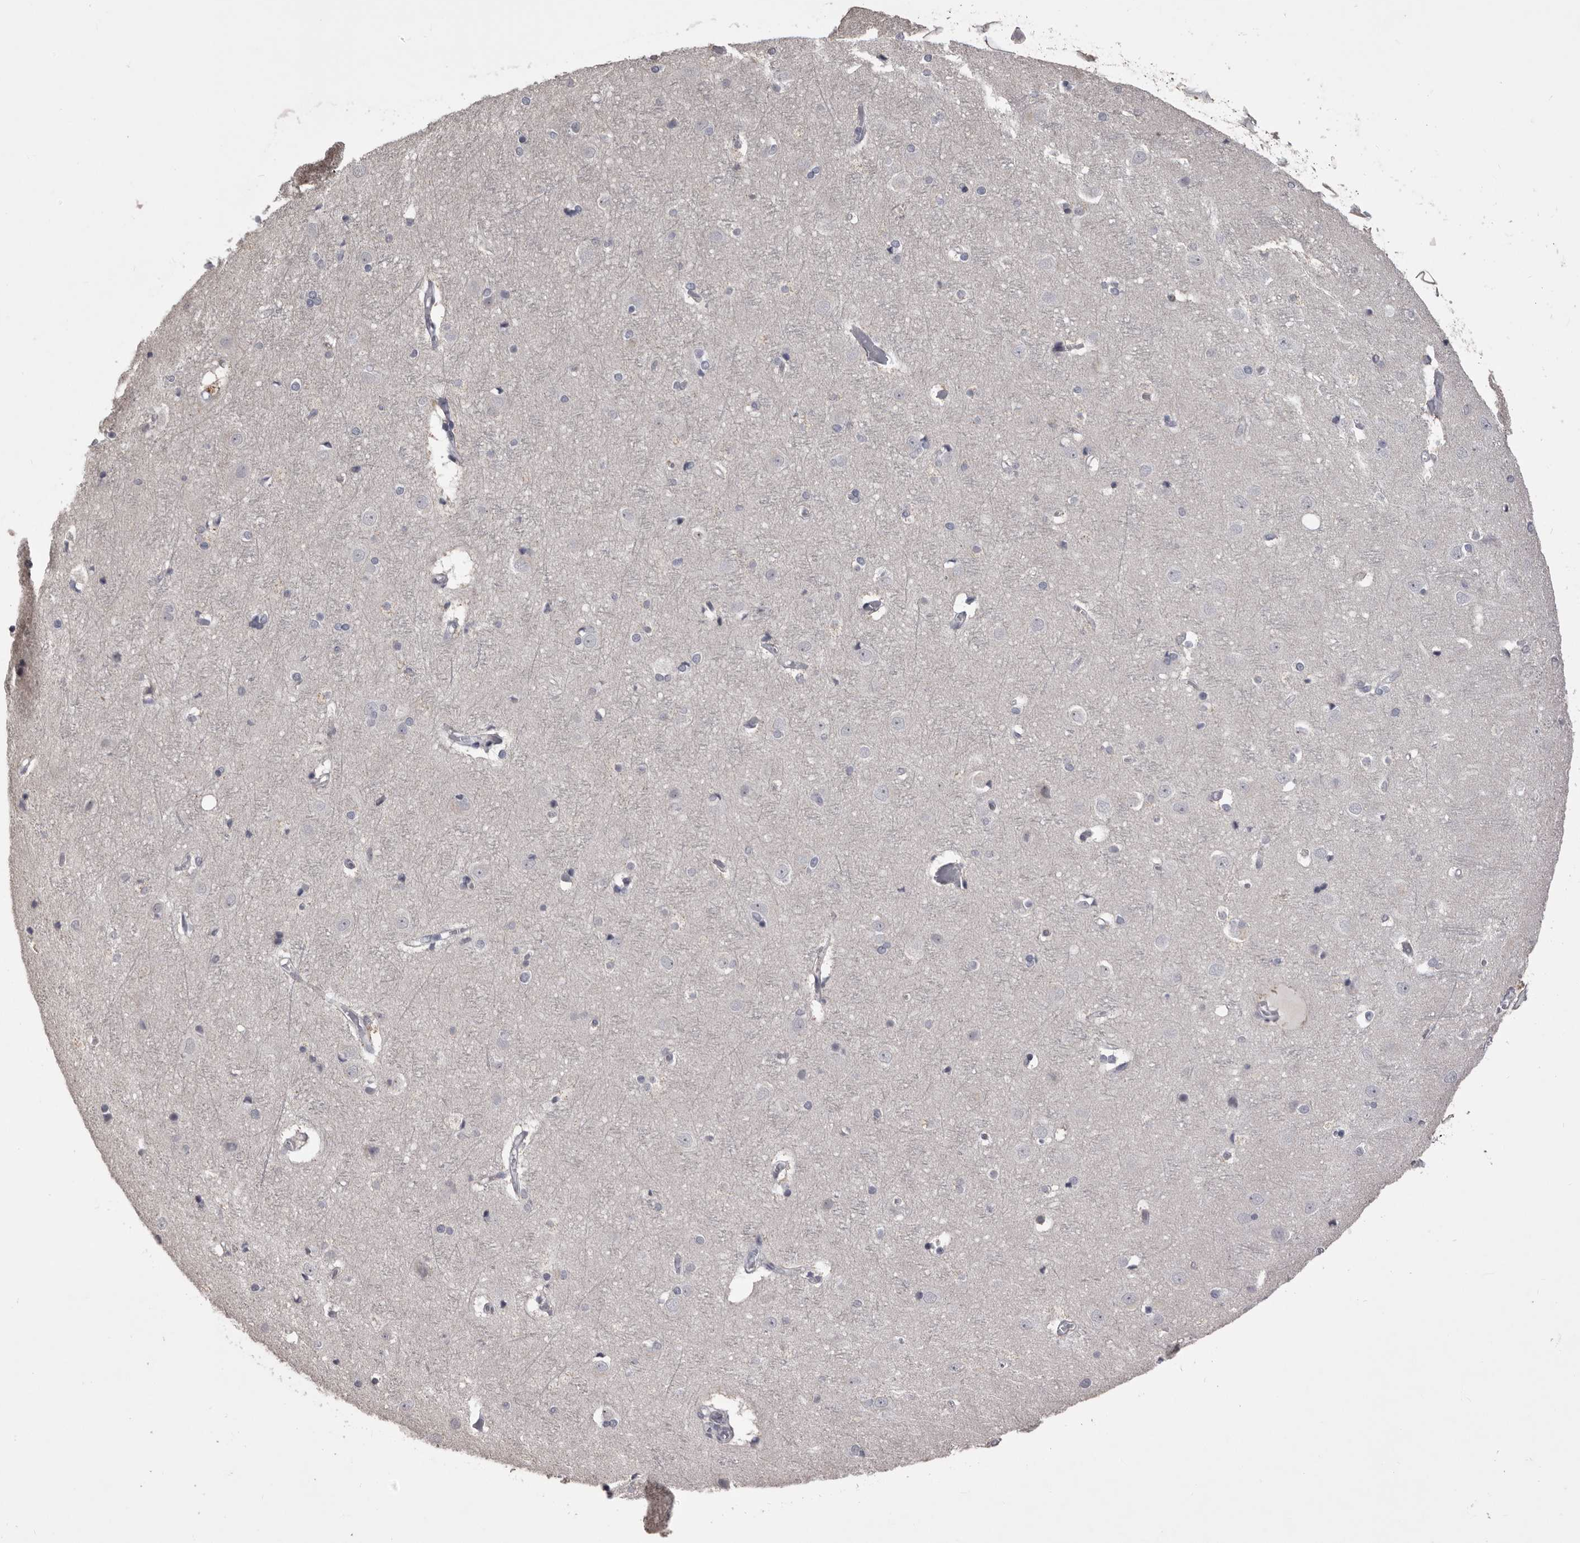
{"staining": {"intensity": "negative", "quantity": "none", "location": "none"}, "tissue": "cerebral cortex", "cell_type": "Endothelial cells", "image_type": "normal", "snomed": [{"axis": "morphology", "description": "Normal tissue, NOS"}, {"axis": "topography", "description": "Cerebral cortex"}], "caption": "The micrograph displays no staining of endothelial cells in unremarkable cerebral cortex. (DAB immunohistochemistry (IHC) visualized using brightfield microscopy, high magnification).", "gene": "LPAR6", "patient": {"sex": "male", "age": 54}}